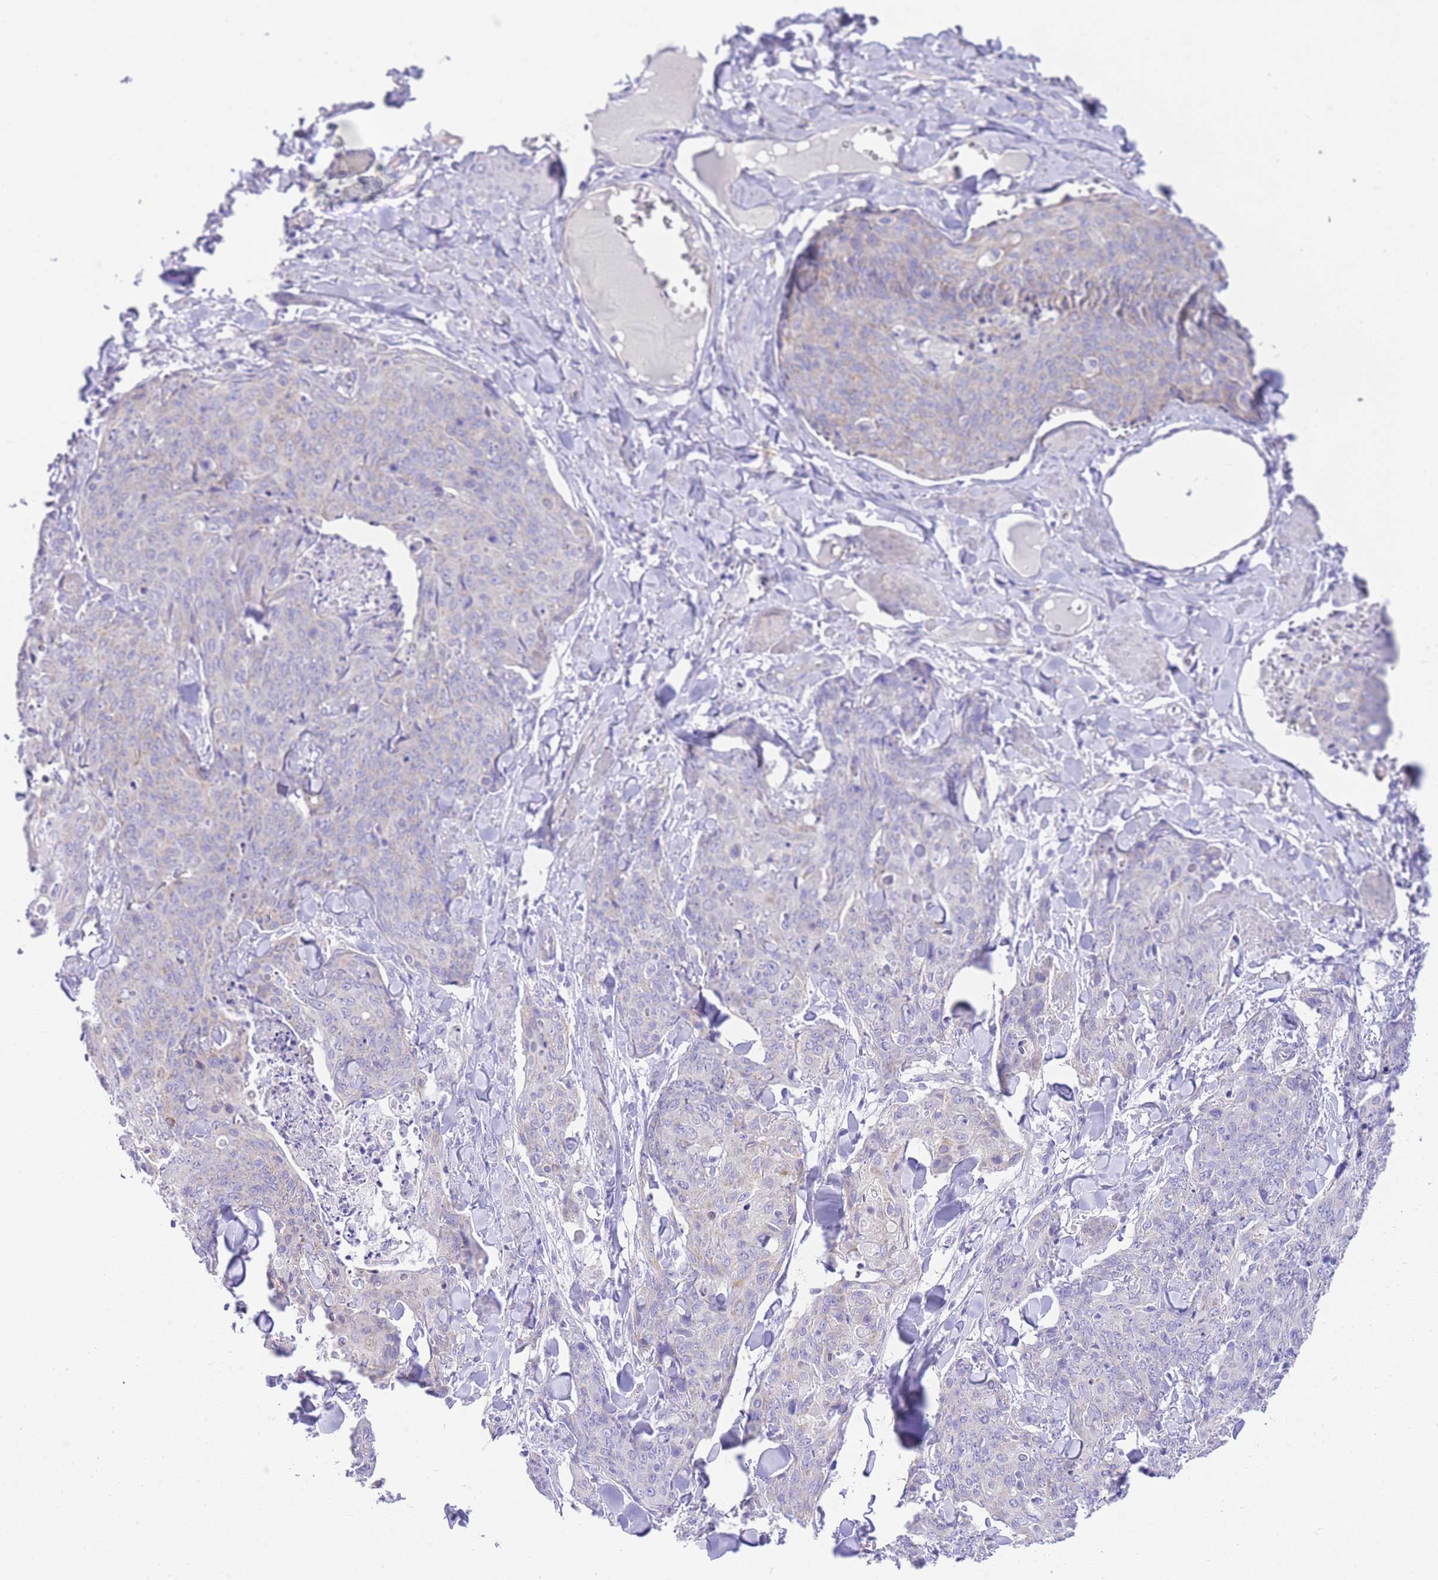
{"staining": {"intensity": "negative", "quantity": "none", "location": "none"}, "tissue": "skin cancer", "cell_type": "Tumor cells", "image_type": "cancer", "snomed": [{"axis": "morphology", "description": "Squamous cell carcinoma, NOS"}, {"axis": "topography", "description": "Skin"}, {"axis": "topography", "description": "Vulva"}], "caption": "High magnification brightfield microscopy of skin cancer stained with DAB (brown) and counterstained with hematoxylin (blue): tumor cells show no significant positivity.", "gene": "ACSM4", "patient": {"sex": "female", "age": 85}}